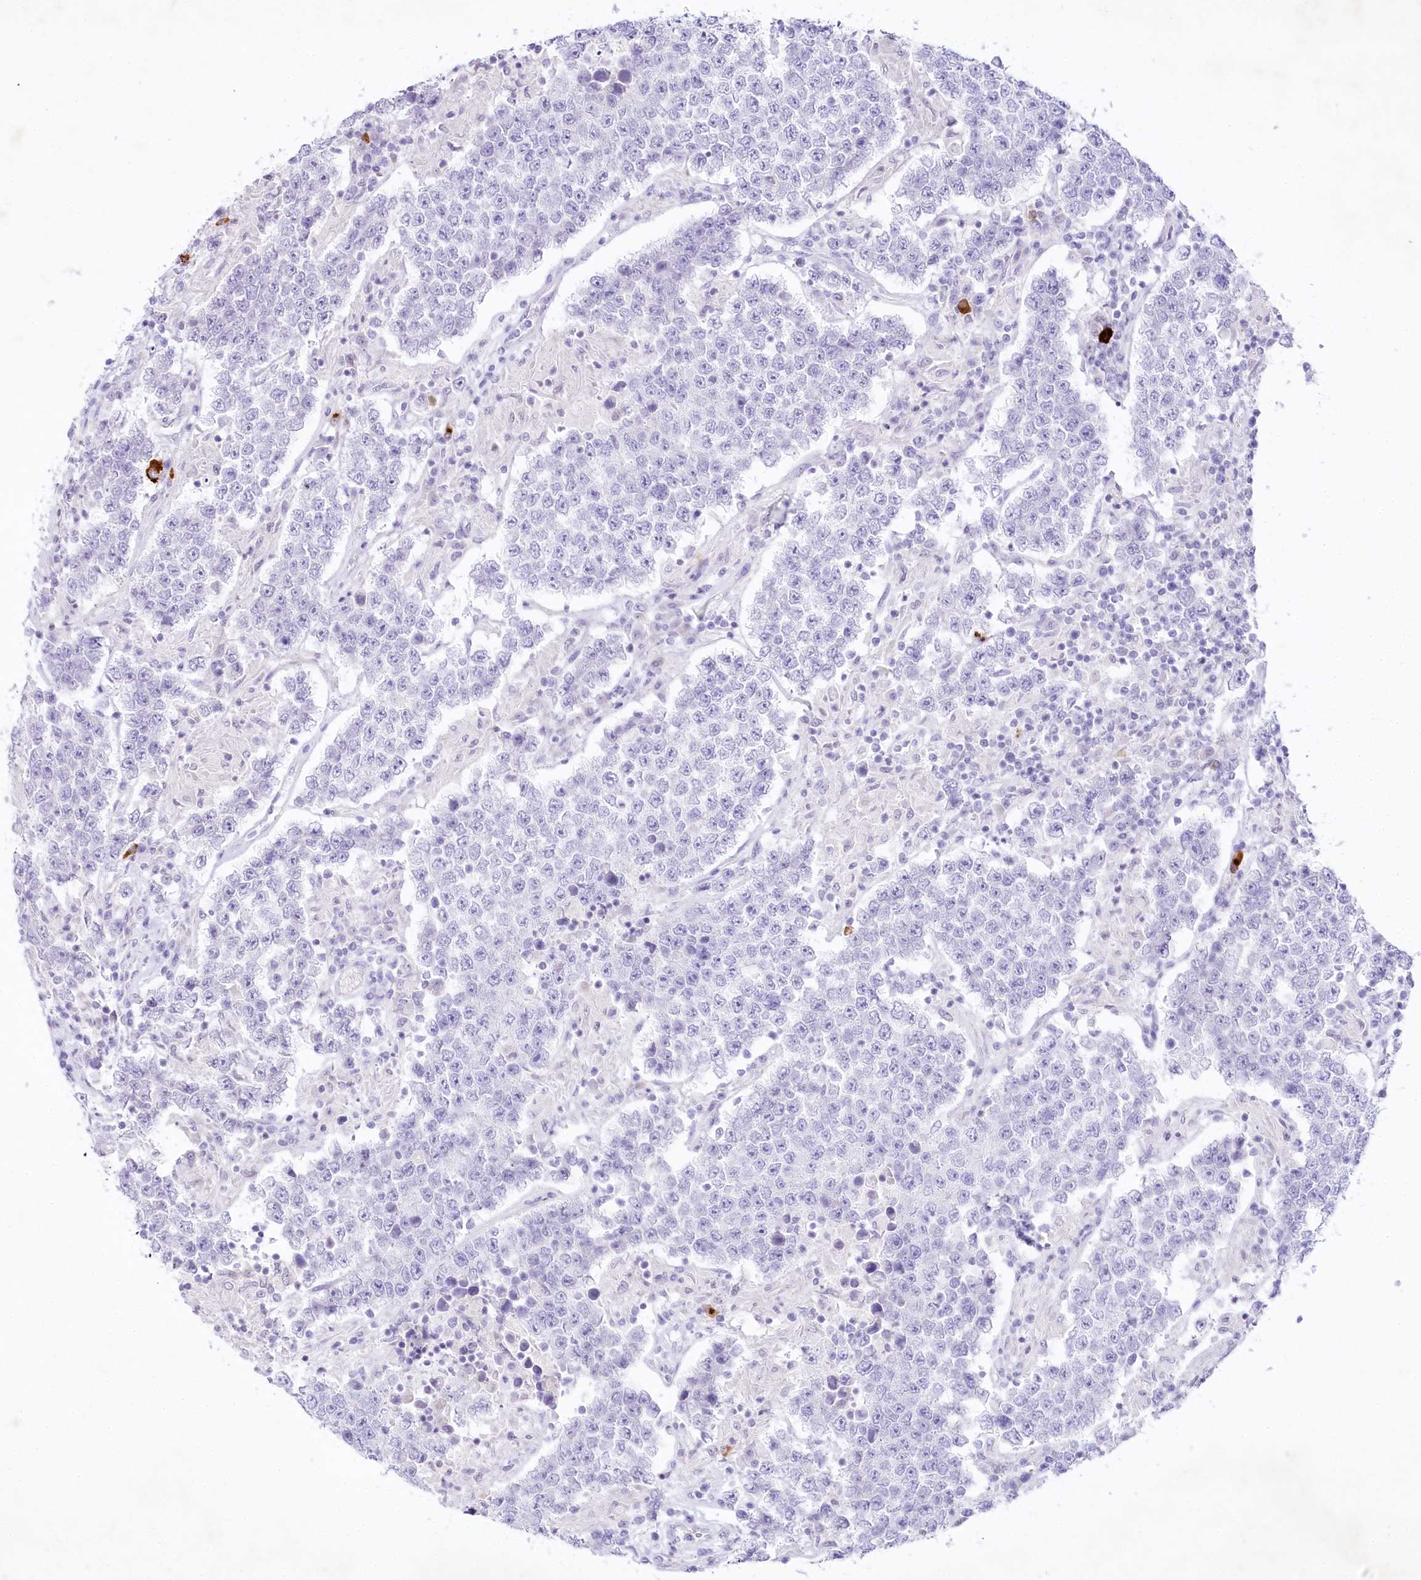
{"staining": {"intensity": "negative", "quantity": "none", "location": "none"}, "tissue": "testis cancer", "cell_type": "Tumor cells", "image_type": "cancer", "snomed": [{"axis": "morphology", "description": "Normal tissue, NOS"}, {"axis": "morphology", "description": "Urothelial carcinoma, High grade"}, {"axis": "morphology", "description": "Seminoma, NOS"}, {"axis": "morphology", "description": "Carcinoma, Embryonal, NOS"}, {"axis": "topography", "description": "Urinary bladder"}, {"axis": "topography", "description": "Testis"}], "caption": "IHC photomicrograph of neoplastic tissue: human testis high-grade urothelial carcinoma stained with DAB shows no significant protein staining in tumor cells. Brightfield microscopy of IHC stained with DAB (brown) and hematoxylin (blue), captured at high magnification.", "gene": "MYOZ1", "patient": {"sex": "male", "age": 41}}